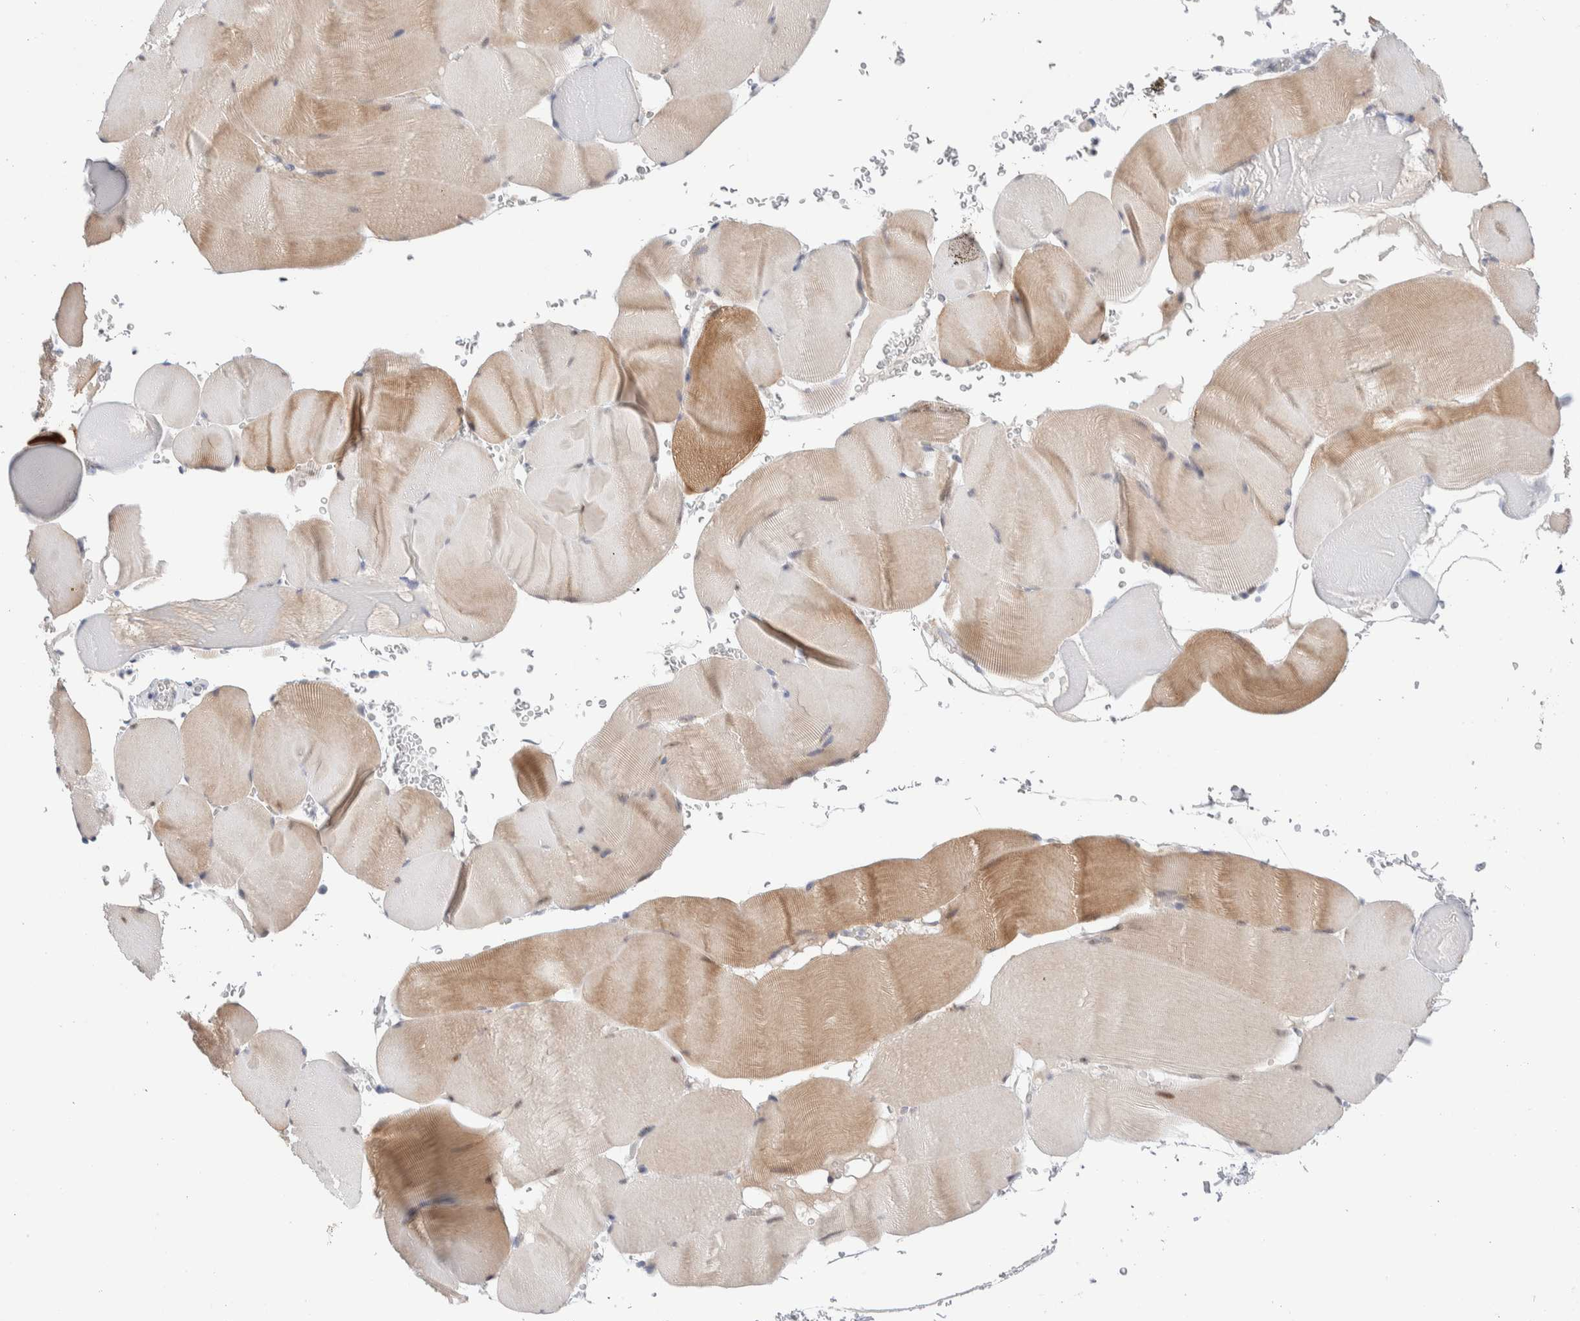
{"staining": {"intensity": "moderate", "quantity": "25%-75%", "location": "cytoplasmic/membranous"}, "tissue": "skeletal muscle", "cell_type": "Myocytes", "image_type": "normal", "snomed": [{"axis": "morphology", "description": "Normal tissue, NOS"}, {"axis": "topography", "description": "Skeletal muscle"}], "caption": "Immunohistochemistry (DAB) staining of unremarkable skeletal muscle demonstrates moderate cytoplasmic/membranous protein staining in approximately 25%-75% of myocytes.", "gene": "DNAJB6", "patient": {"sex": "male", "age": 62}}